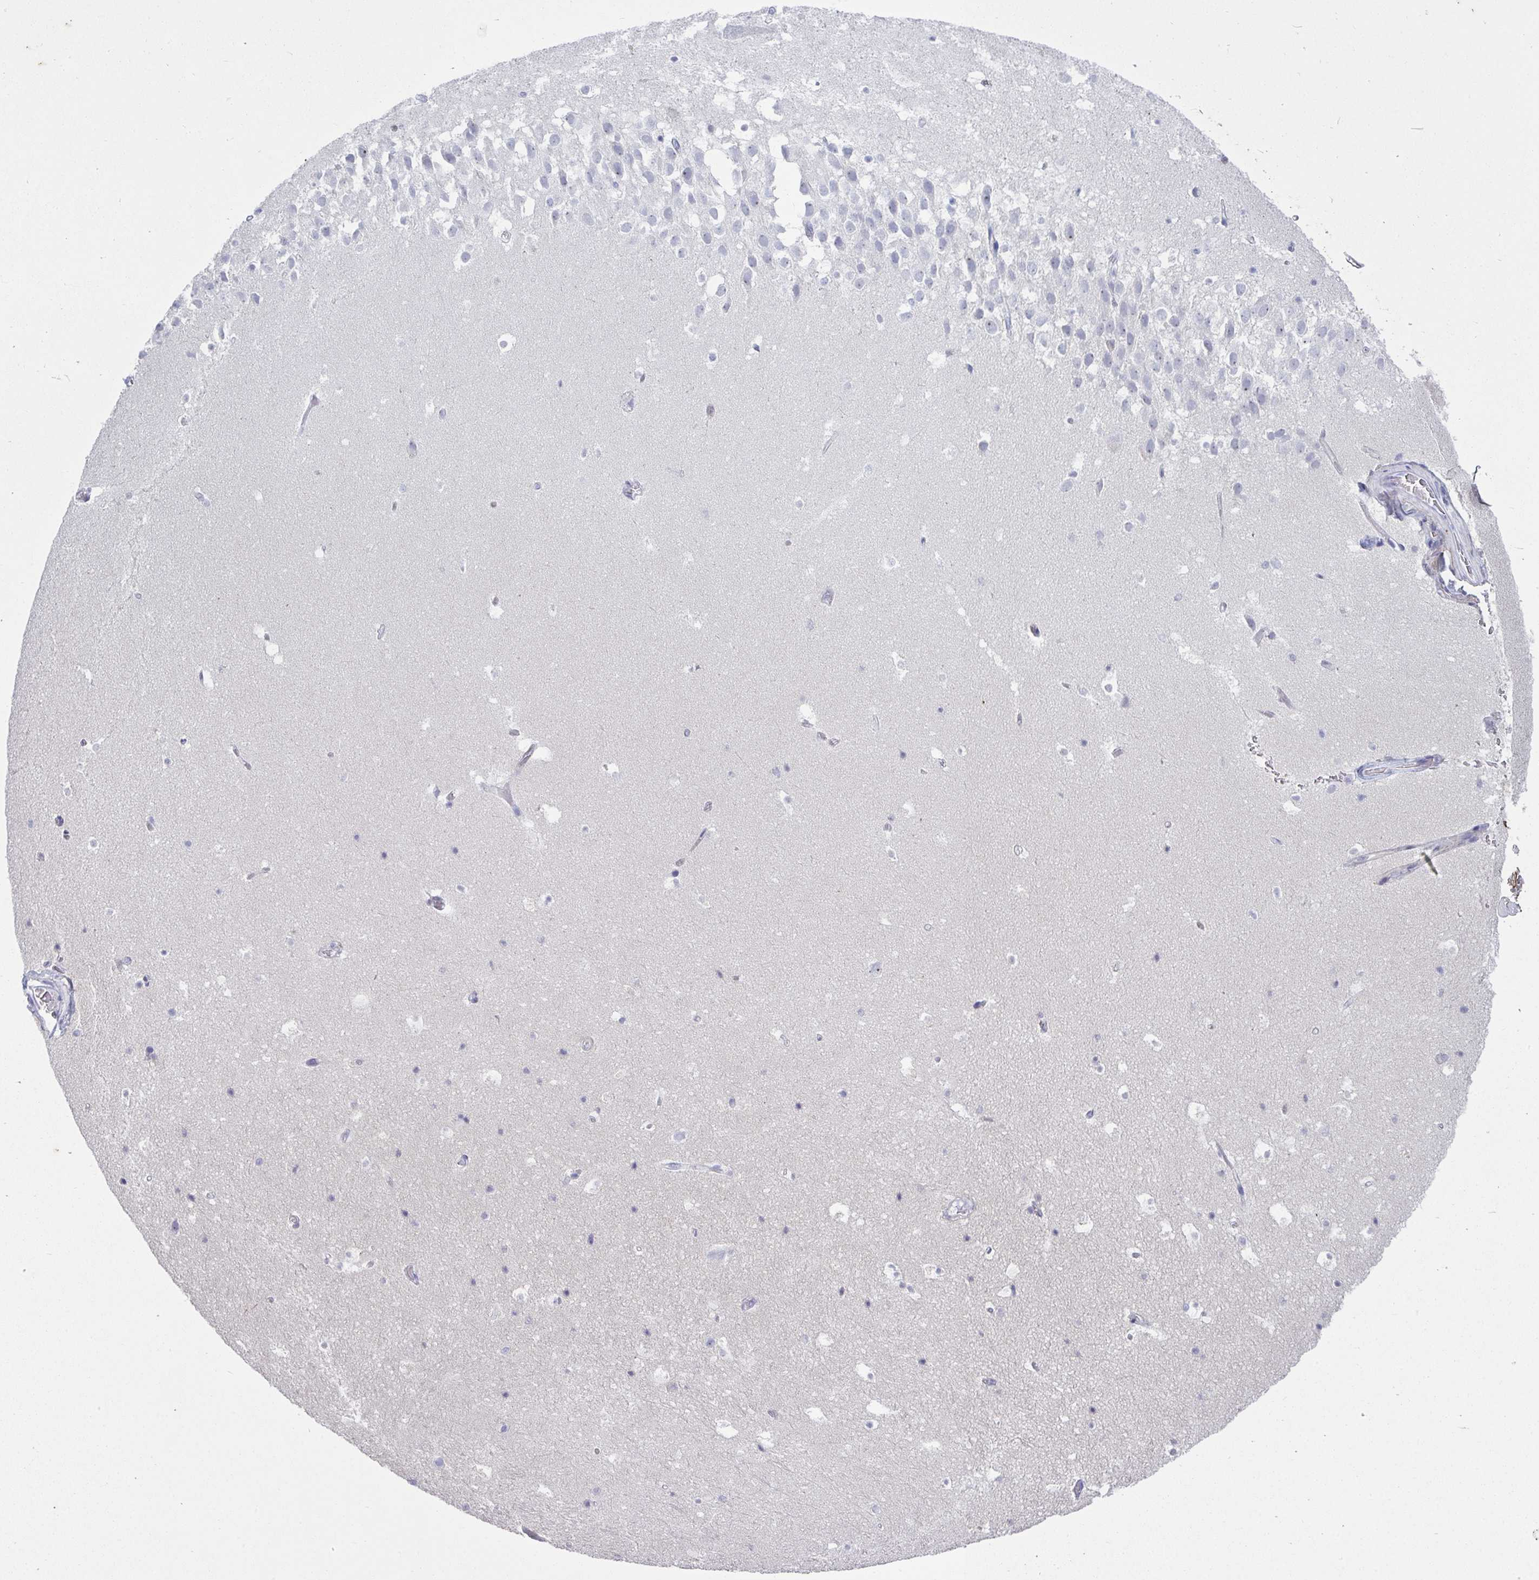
{"staining": {"intensity": "negative", "quantity": "none", "location": "none"}, "tissue": "hippocampus", "cell_type": "Glial cells", "image_type": "normal", "snomed": [{"axis": "morphology", "description": "Normal tissue, NOS"}, {"axis": "topography", "description": "Hippocampus"}], "caption": "An immunohistochemistry (IHC) histopathology image of normal hippocampus is shown. There is no staining in glial cells of hippocampus.", "gene": "LHFPL6", "patient": {"sex": "male", "age": 26}}